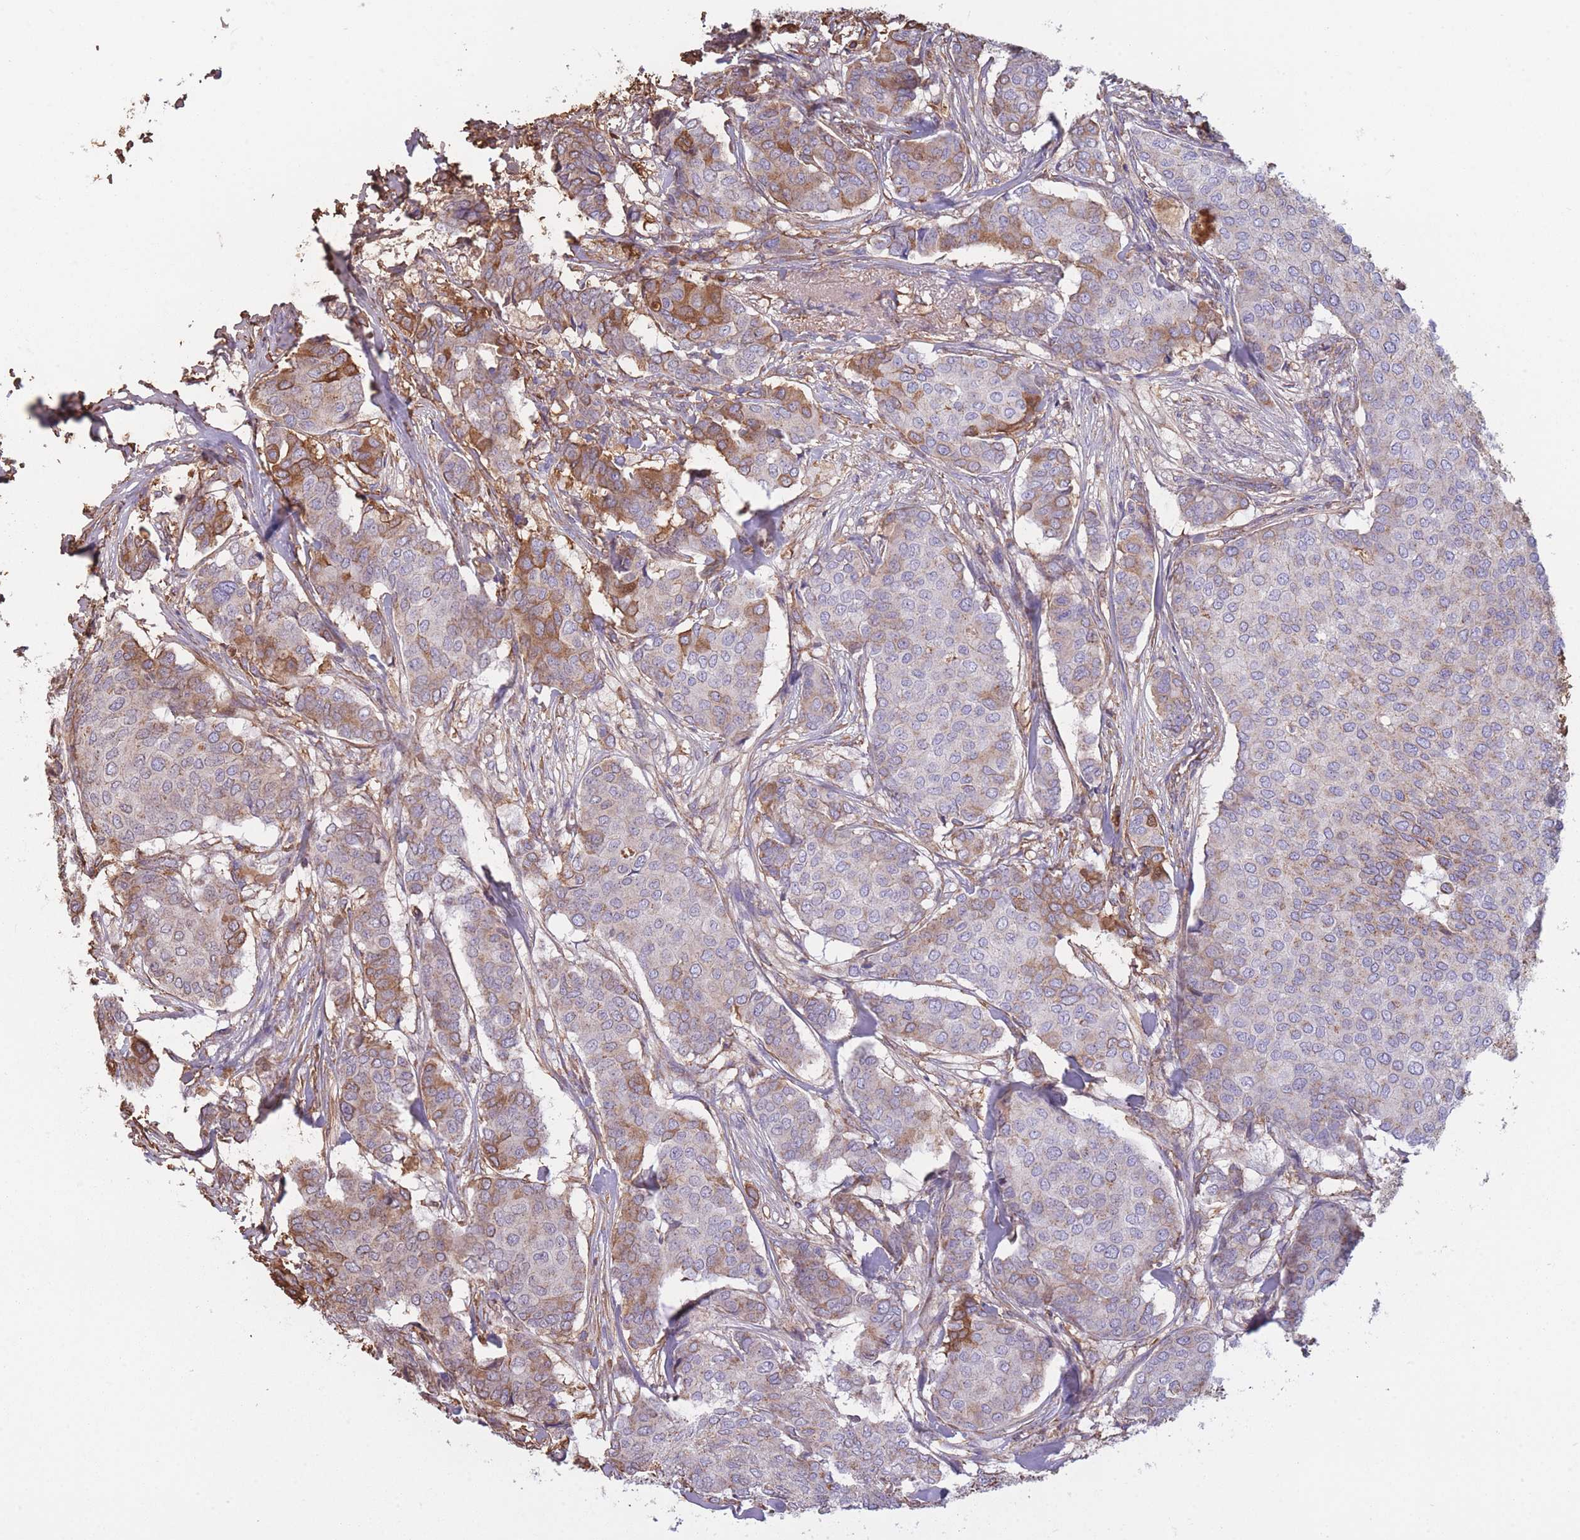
{"staining": {"intensity": "moderate", "quantity": "<25%", "location": "cytoplasmic/membranous"}, "tissue": "breast cancer", "cell_type": "Tumor cells", "image_type": "cancer", "snomed": [{"axis": "morphology", "description": "Duct carcinoma"}, {"axis": "topography", "description": "Breast"}], "caption": "This is an image of immunohistochemistry staining of breast invasive ductal carcinoma, which shows moderate positivity in the cytoplasmic/membranous of tumor cells.", "gene": "KAT2A", "patient": {"sex": "female", "age": 75}}